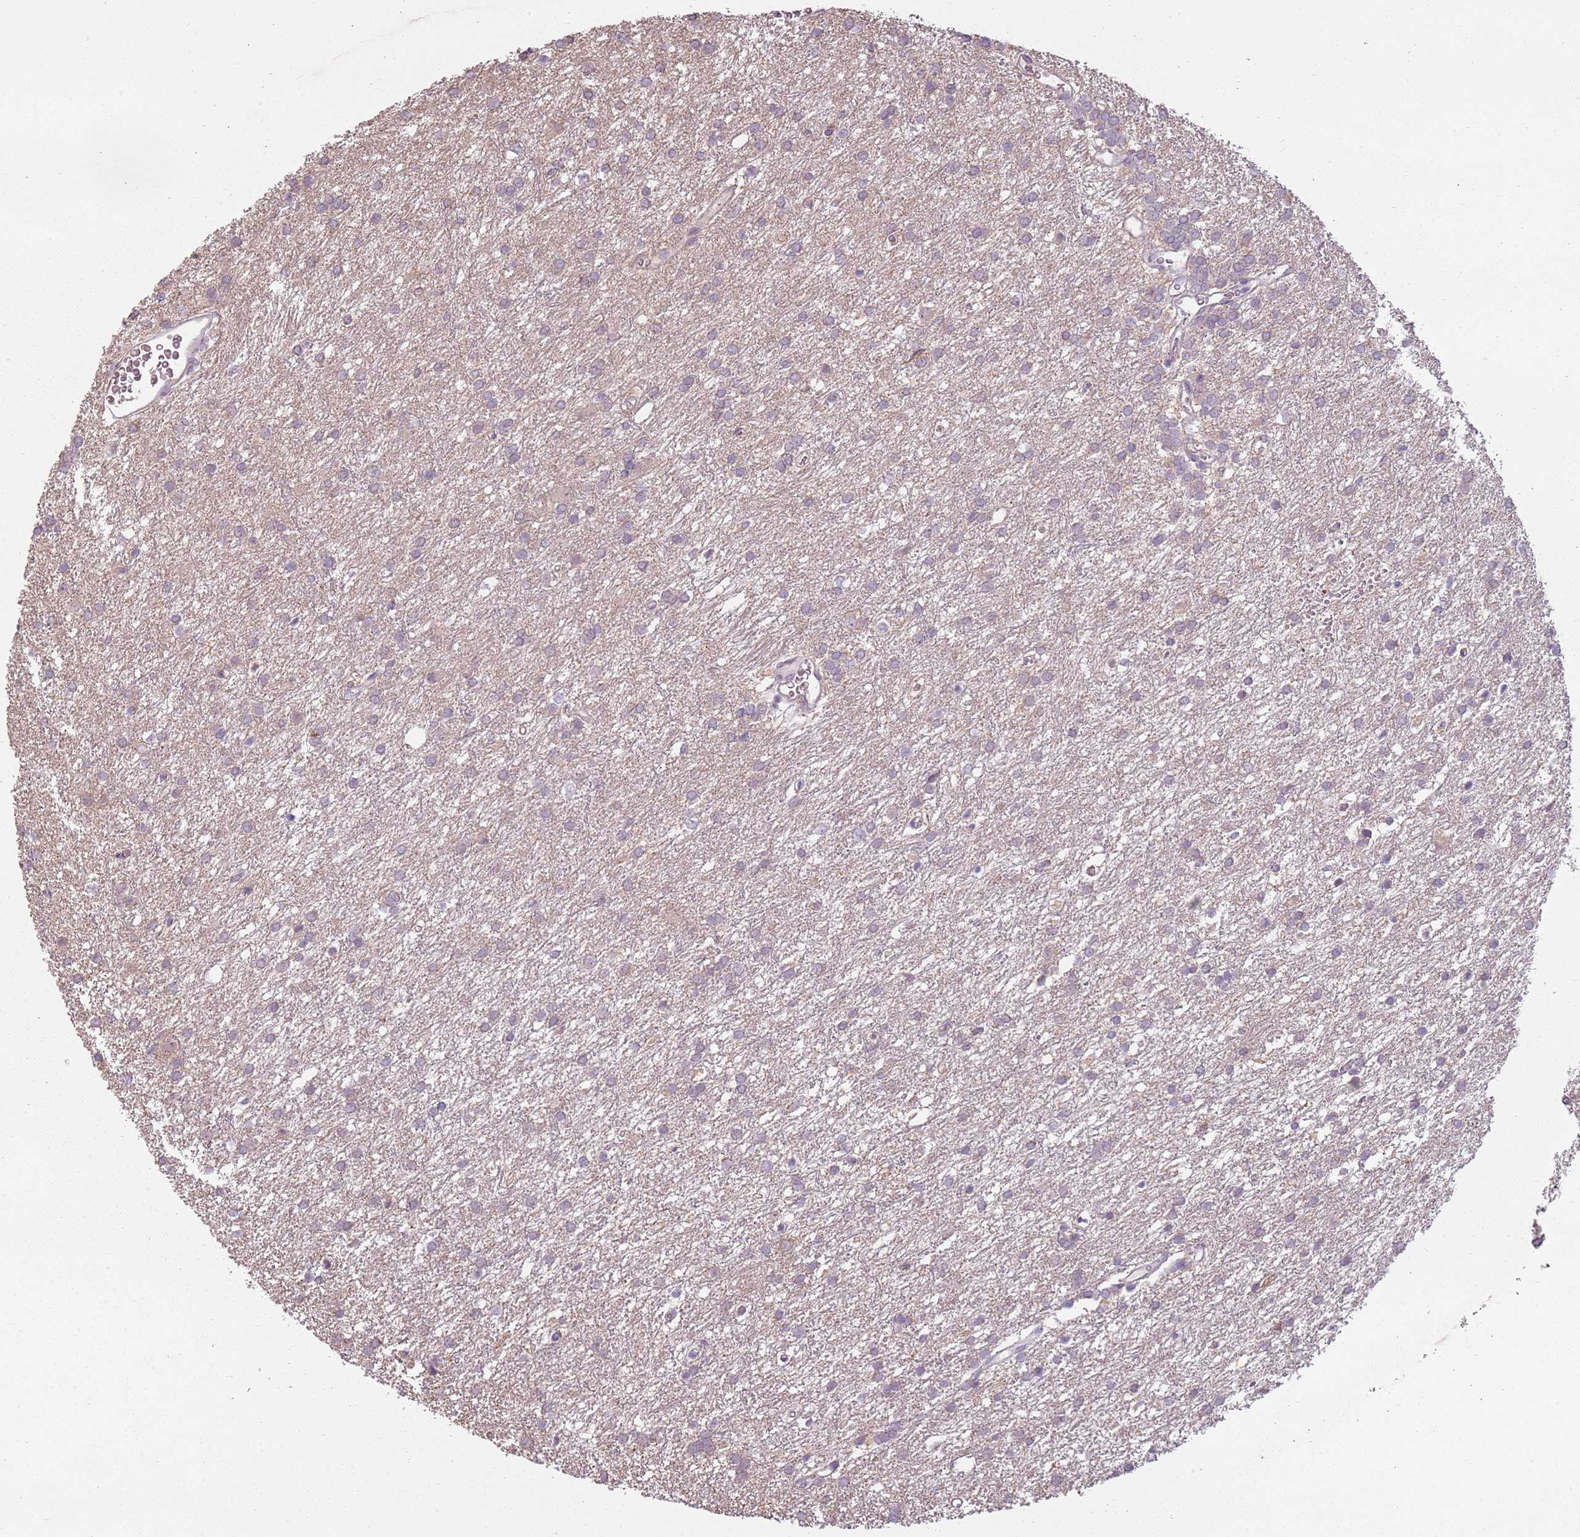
{"staining": {"intensity": "negative", "quantity": "none", "location": "none"}, "tissue": "glioma", "cell_type": "Tumor cells", "image_type": "cancer", "snomed": [{"axis": "morphology", "description": "Glioma, malignant, High grade"}, {"axis": "topography", "description": "Brain"}], "caption": "The micrograph demonstrates no significant expression in tumor cells of malignant glioma (high-grade).", "gene": "TEKT4", "patient": {"sex": "female", "age": 50}}